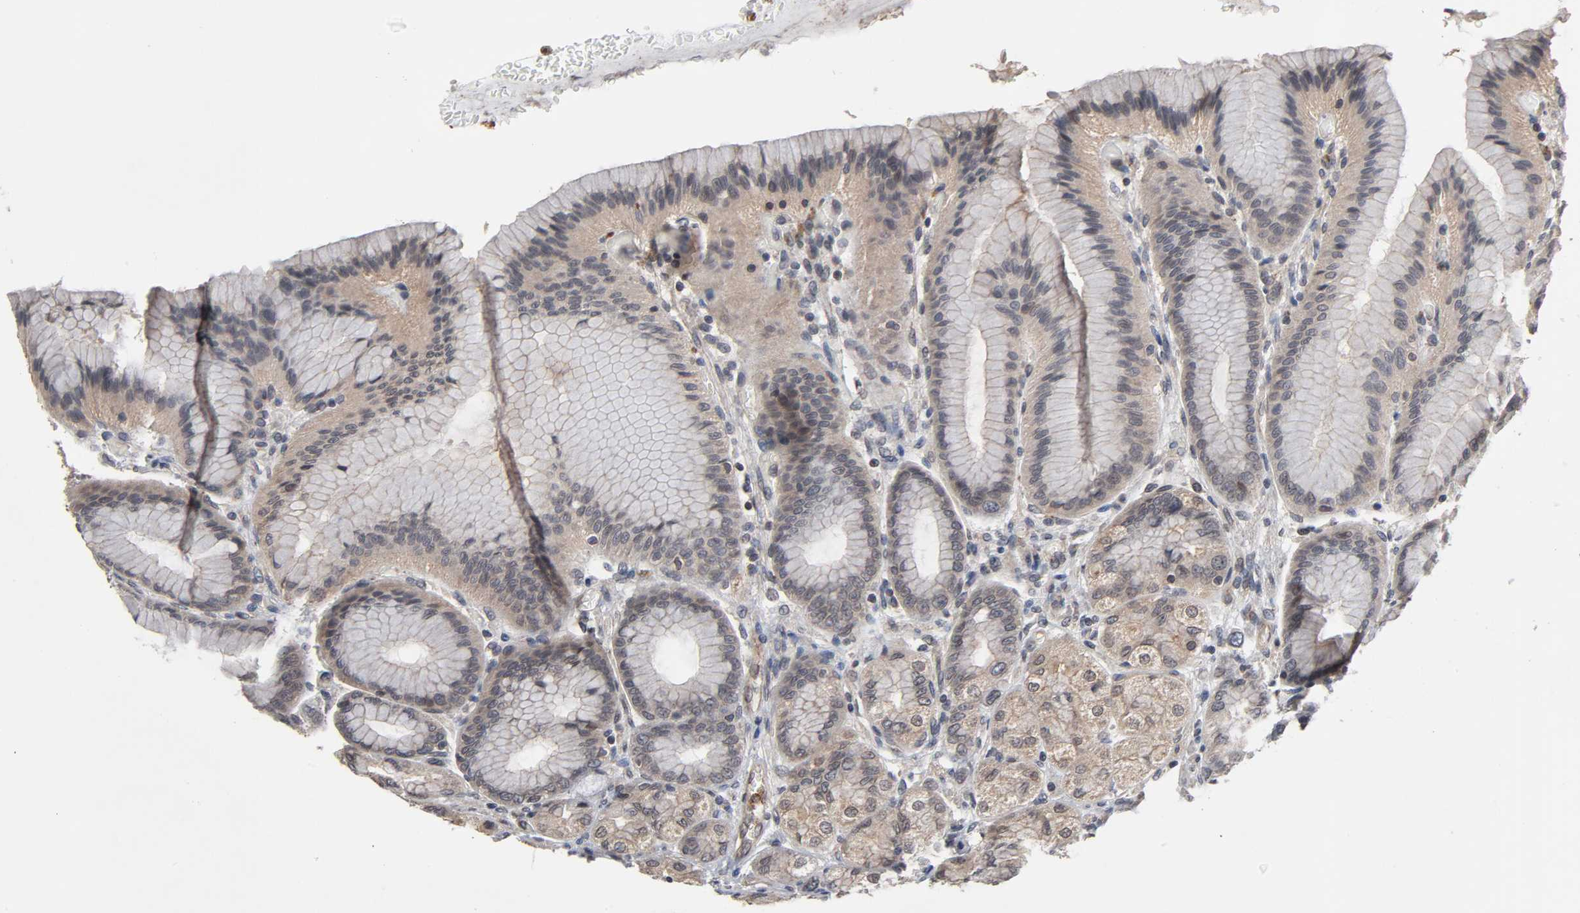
{"staining": {"intensity": "moderate", "quantity": ">75%", "location": "cytoplasmic/membranous,nuclear"}, "tissue": "stomach", "cell_type": "Glandular cells", "image_type": "normal", "snomed": [{"axis": "morphology", "description": "Normal tissue, NOS"}, {"axis": "morphology", "description": "Adenocarcinoma, NOS"}, {"axis": "topography", "description": "Stomach"}, {"axis": "topography", "description": "Stomach, lower"}], "caption": "Immunohistochemical staining of normal human stomach reveals moderate cytoplasmic/membranous,nuclear protein staining in about >75% of glandular cells. (DAB IHC, brown staining for protein, blue staining for nuclei).", "gene": "CCDC175", "patient": {"sex": "female", "age": 65}}